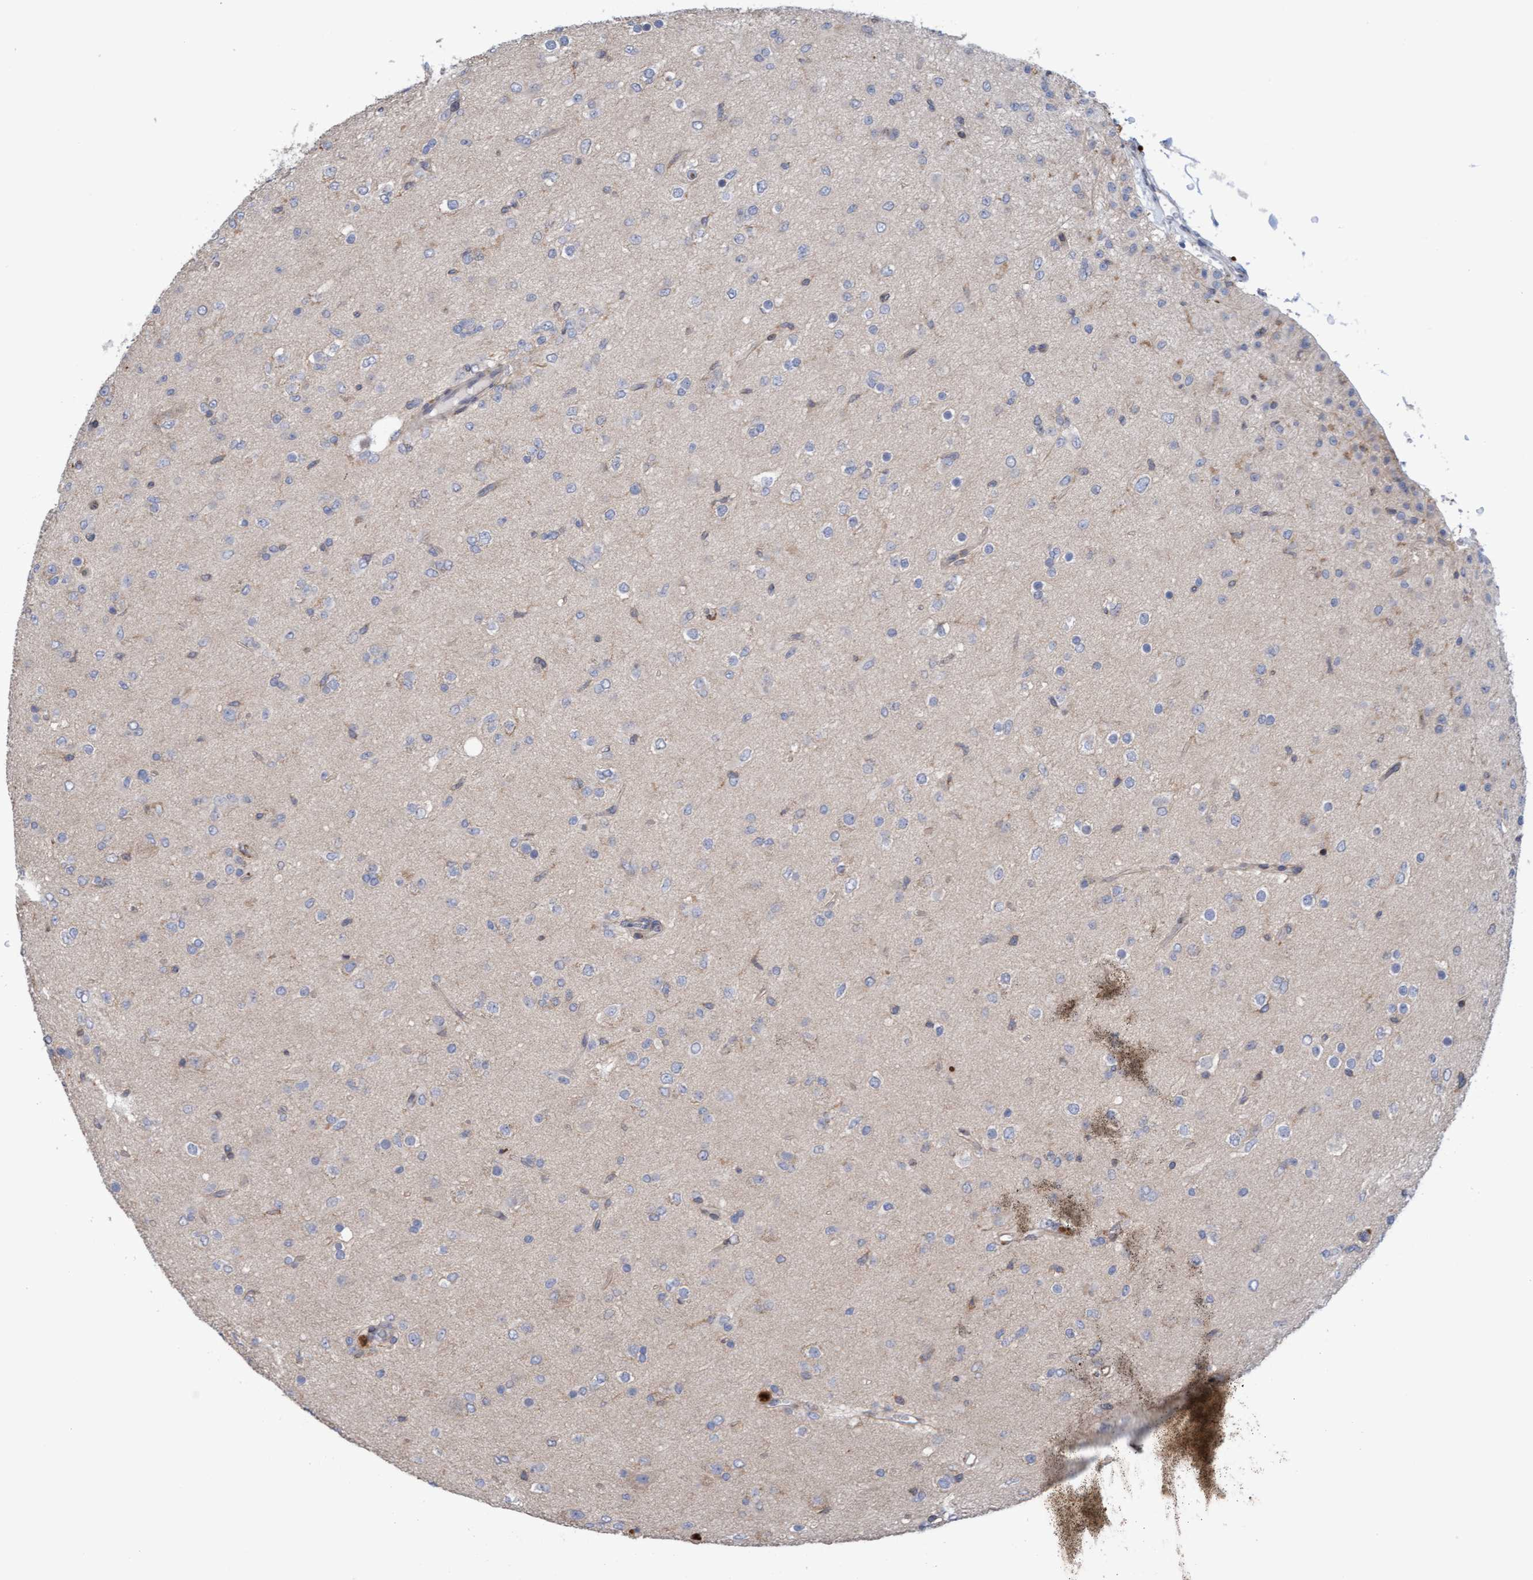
{"staining": {"intensity": "negative", "quantity": "none", "location": "none"}, "tissue": "glioma", "cell_type": "Tumor cells", "image_type": "cancer", "snomed": [{"axis": "morphology", "description": "Glioma, malignant, Low grade"}, {"axis": "topography", "description": "Brain"}], "caption": "Glioma stained for a protein using immunohistochemistry (IHC) exhibits no expression tumor cells.", "gene": "MMP8", "patient": {"sex": "male", "age": 65}}